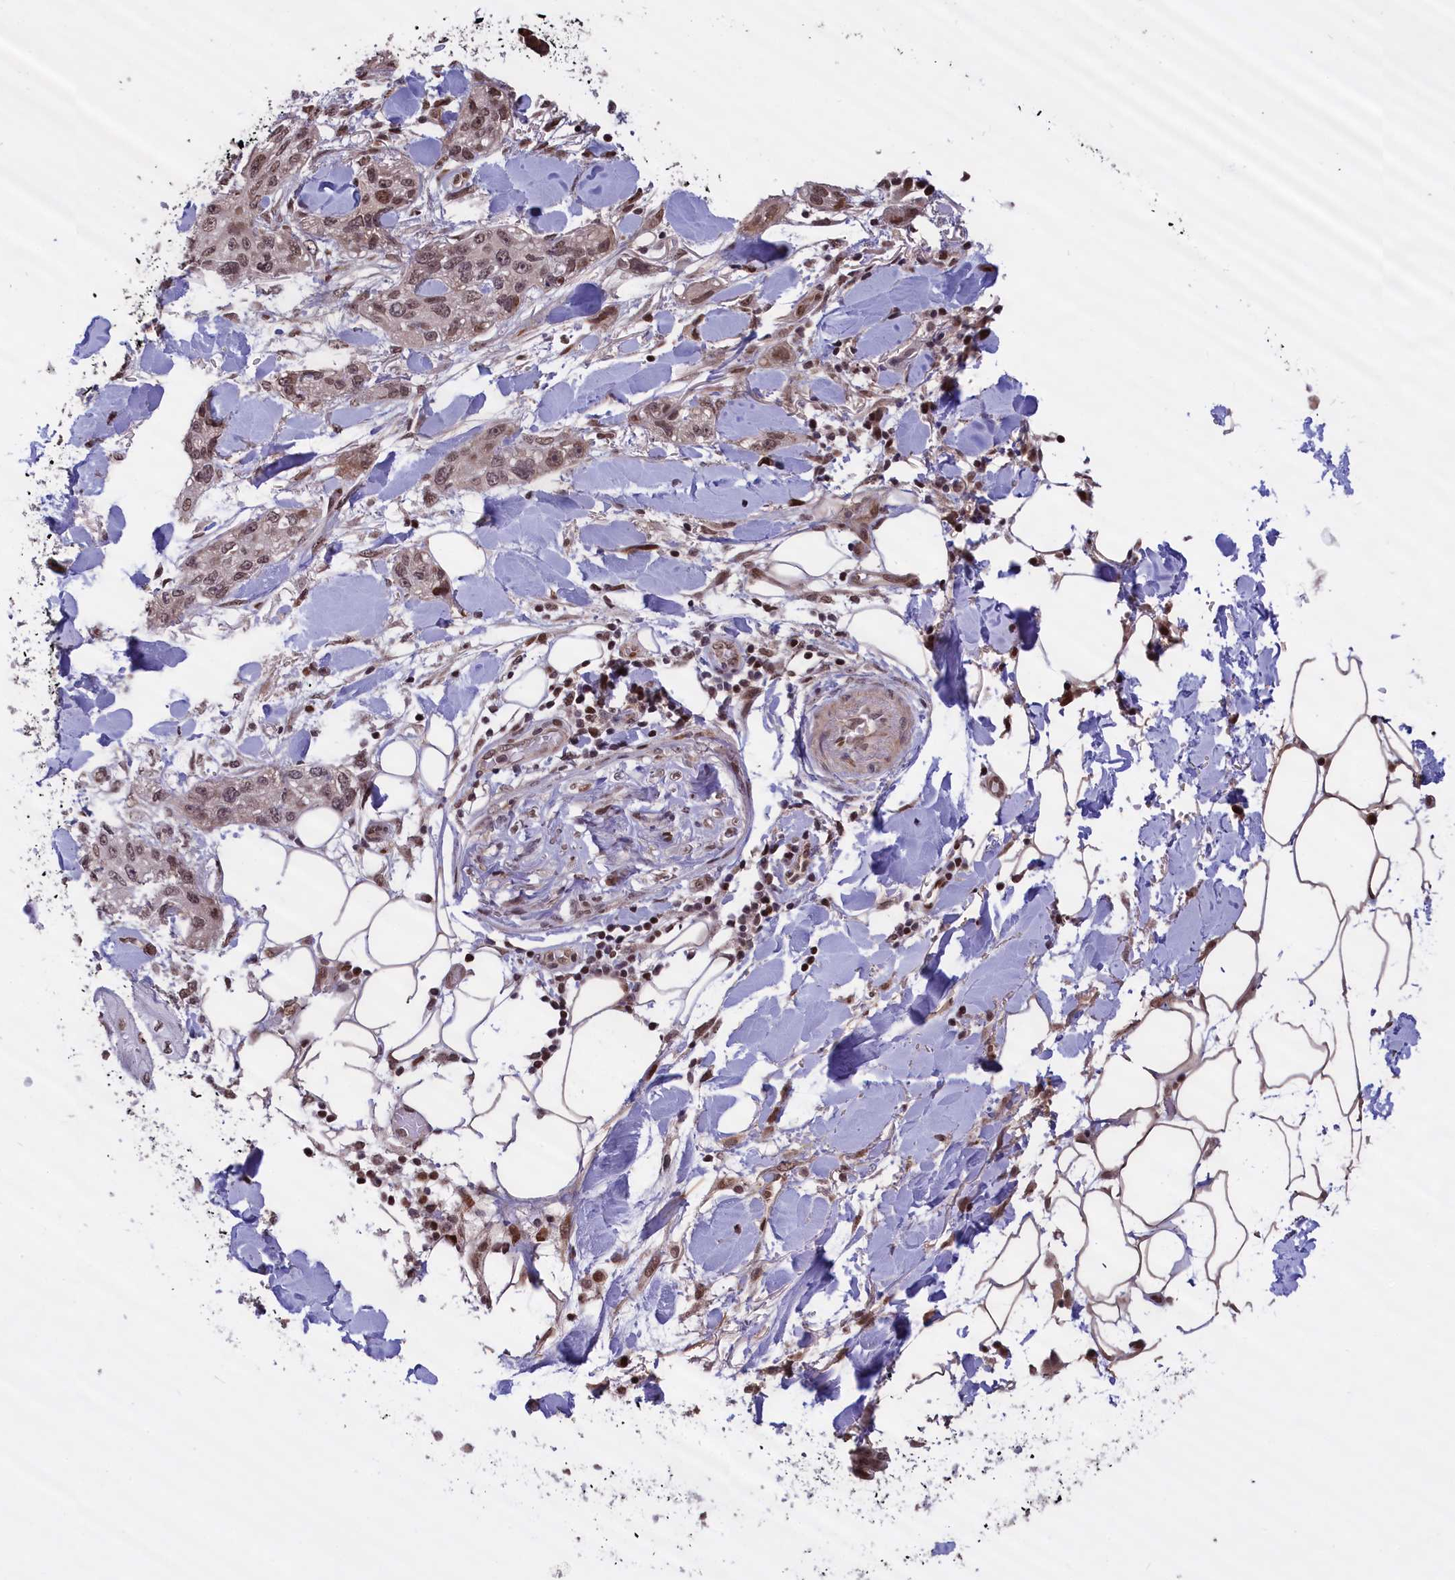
{"staining": {"intensity": "moderate", "quantity": ">75%", "location": "nuclear"}, "tissue": "skin cancer", "cell_type": "Tumor cells", "image_type": "cancer", "snomed": [{"axis": "morphology", "description": "Normal tissue, NOS"}, {"axis": "morphology", "description": "Squamous cell carcinoma, NOS"}, {"axis": "topography", "description": "Skin"}], "caption": "IHC (DAB) staining of human skin cancer (squamous cell carcinoma) exhibits moderate nuclear protein expression in approximately >75% of tumor cells.", "gene": "RELB", "patient": {"sex": "male", "age": 72}}